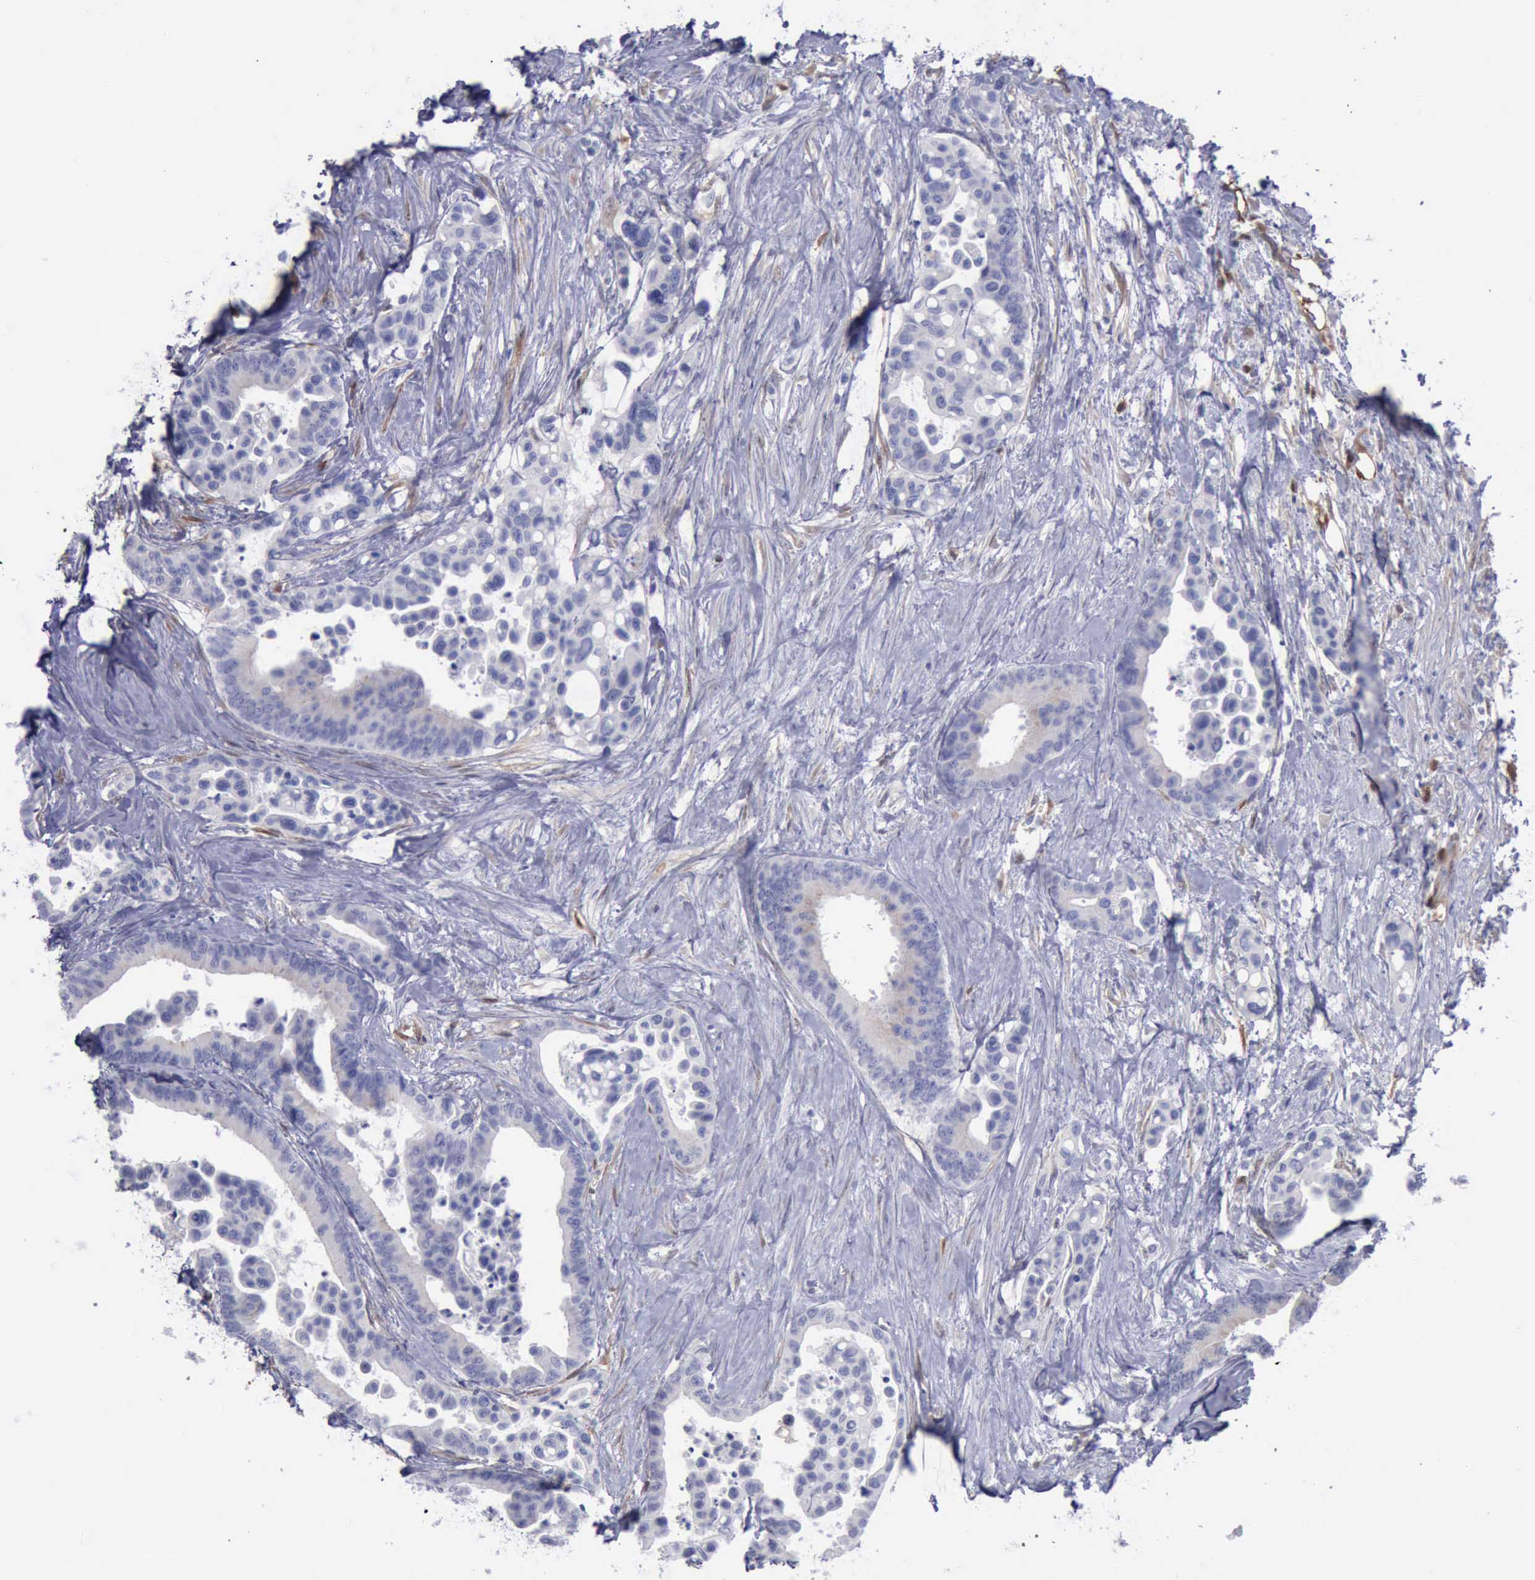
{"staining": {"intensity": "negative", "quantity": "none", "location": "none"}, "tissue": "colorectal cancer", "cell_type": "Tumor cells", "image_type": "cancer", "snomed": [{"axis": "morphology", "description": "Adenocarcinoma, NOS"}, {"axis": "topography", "description": "Colon"}], "caption": "A high-resolution photomicrograph shows immunohistochemistry (IHC) staining of colorectal cancer, which displays no significant staining in tumor cells.", "gene": "FHL1", "patient": {"sex": "male", "age": 82}}